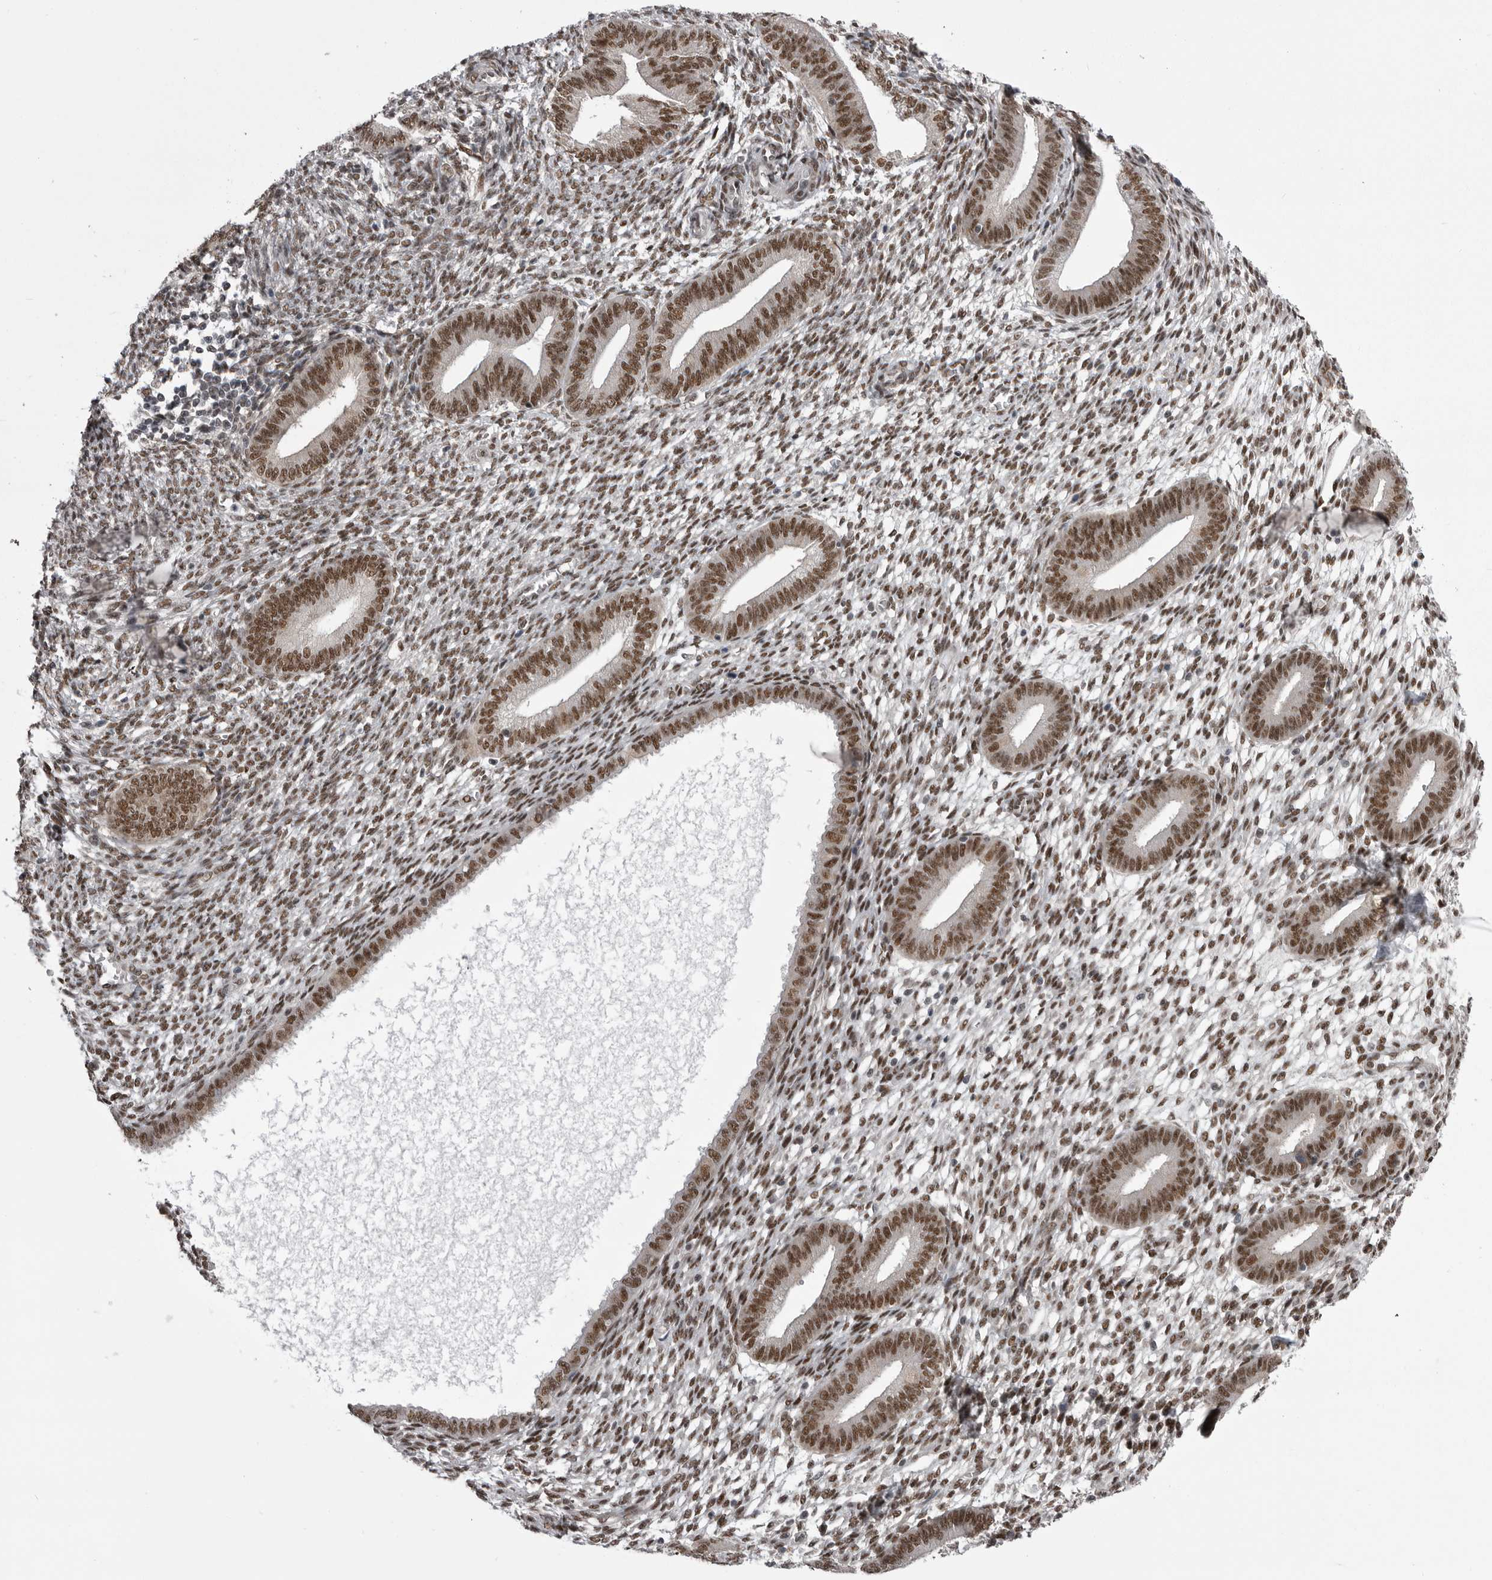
{"staining": {"intensity": "moderate", "quantity": ">75%", "location": "nuclear"}, "tissue": "endometrium", "cell_type": "Cells in endometrial stroma", "image_type": "normal", "snomed": [{"axis": "morphology", "description": "Normal tissue, NOS"}, {"axis": "topography", "description": "Endometrium"}], "caption": "A micrograph of human endometrium stained for a protein demonstrates moderate nuclear brown staining in cells in endometrial stroma. Using DAB (3,3'-diaminobenzidine) (brown) and hematoxylin (blue) stains, captured at high magnification using brightfield microscopy.", "gene": "MEPCE", "patient": {"sex": "female", "age": 46}}